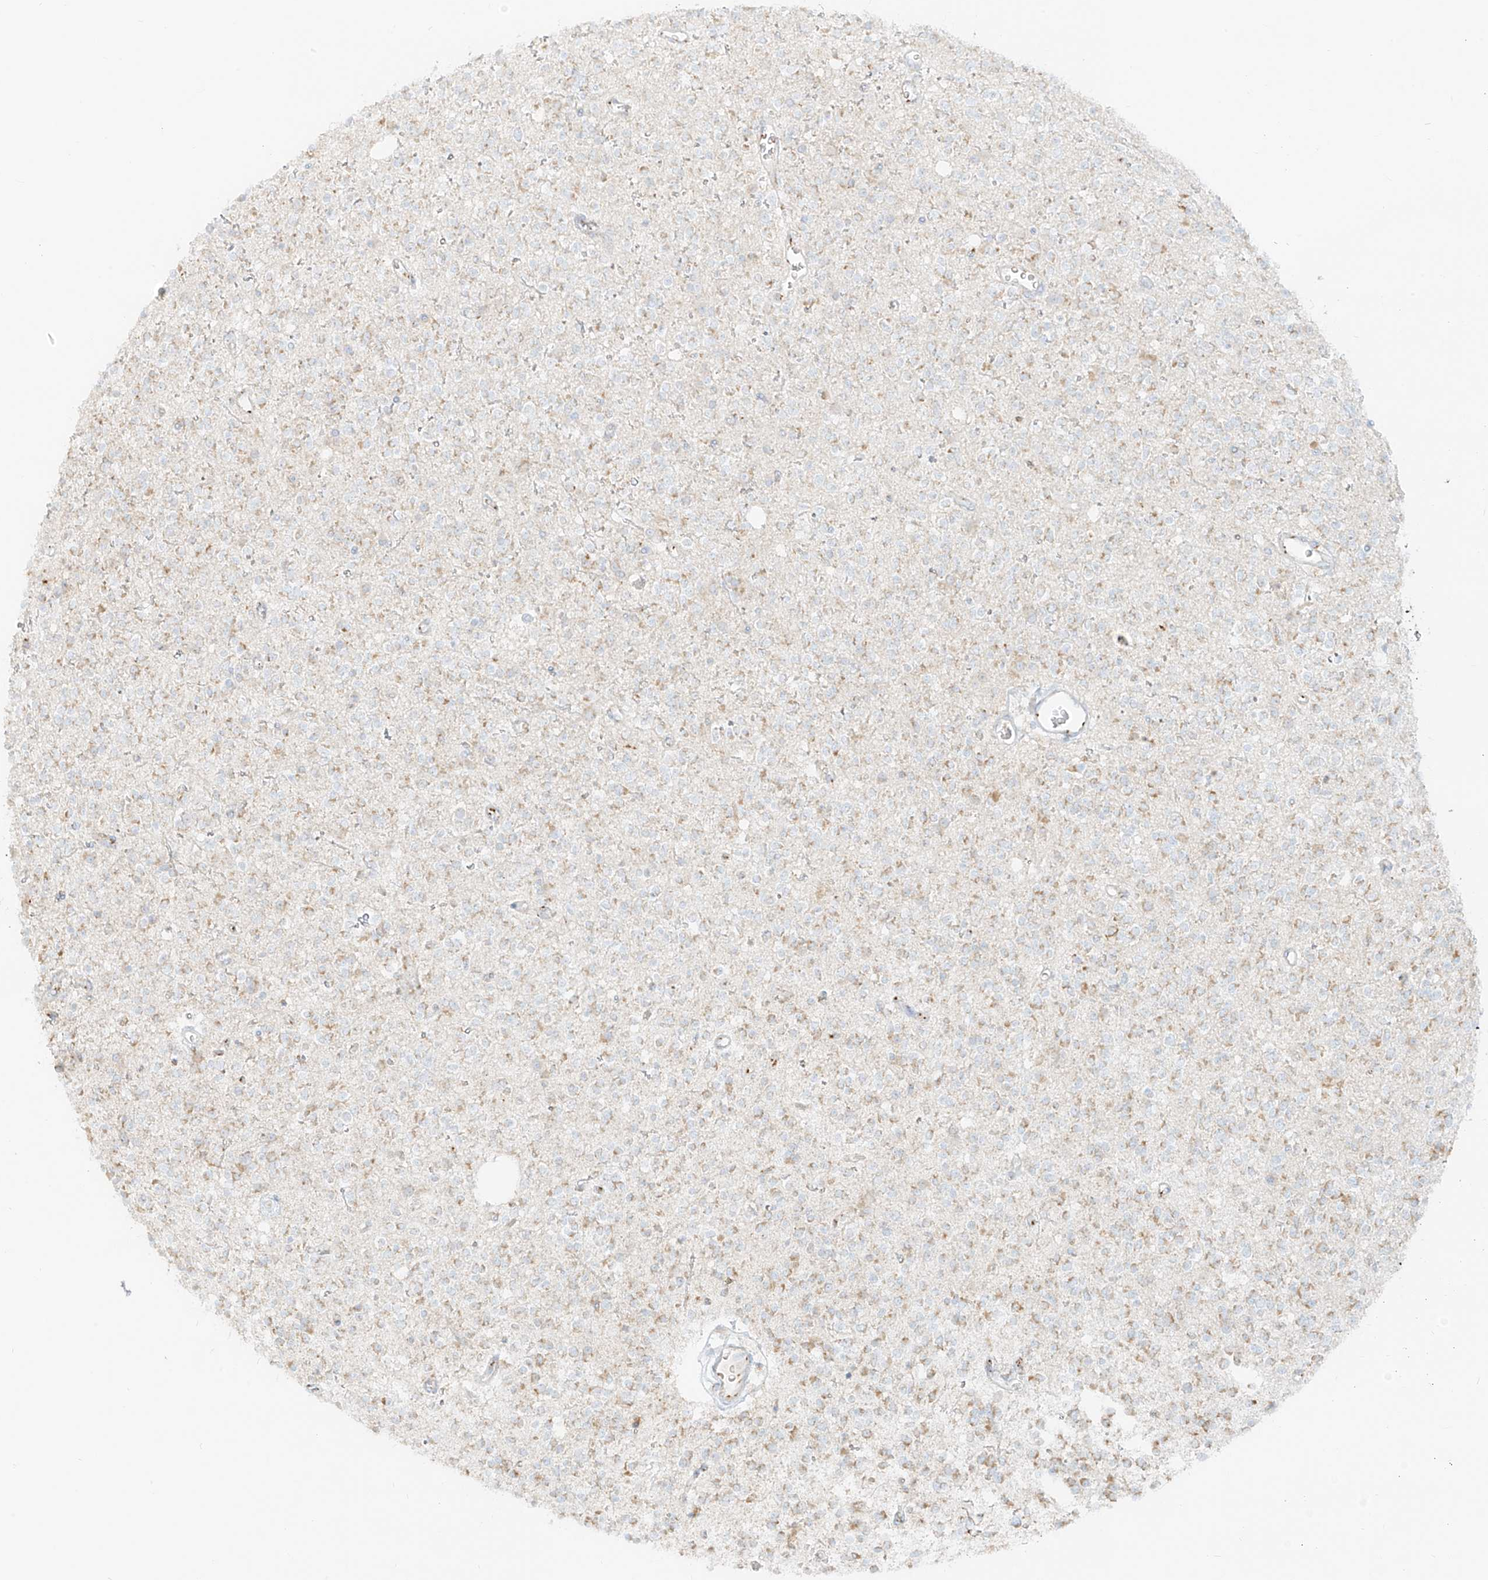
{"staining": {"intensity": "weak", "quantity": "<25%", "location": "cytoplasmic/membranous"}, "tissue": "glioma", "cell_type": "Tumor cells", "image_type": "cancer", "snomed": [{"axis": "morphology", "description": "Glioma, malignant, High grade"}, {"axis": "topography", "description": "Brain"}], "caption": "This is an immunohistochemistry (IHC) histopathology image of glioma. There is no staining in tumor cells.", "gene": "TMEM87B", "patient": {"sex": "male", "age": 34}}